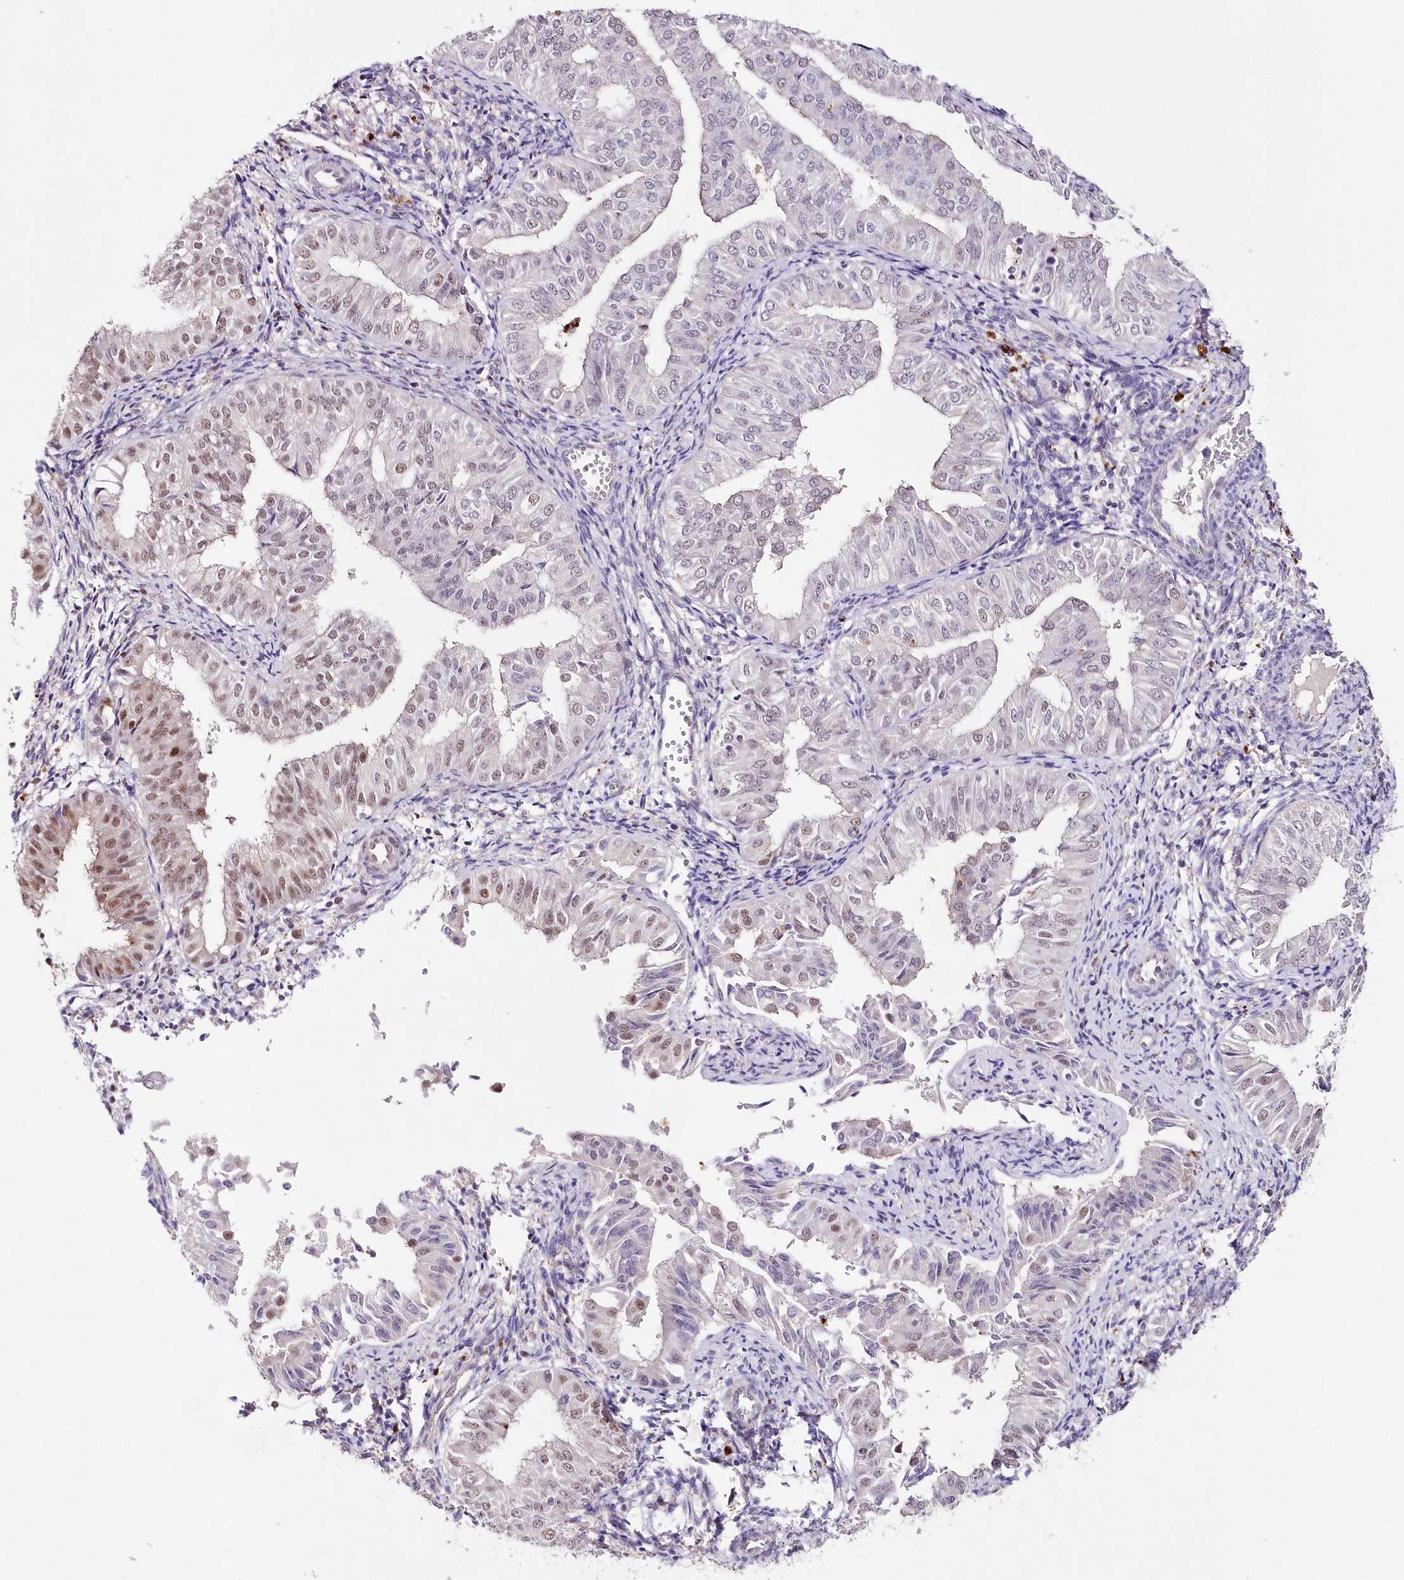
{"staining": {"intensity": "moderate", "quantity": "<25%", "location": "nuclear"}, "tissue": "endometrial cancer", "cell_type": "Tumor cells", "image_type": "cancer", "snomed": [{"axis": "morphology", "description": "Normal tissue, NOS"}, {"axis": "morphology", "description": "Adenocarcinoma, NOS"}, {"axis": "topography", "description": "Endometrium"}], "caption": "This micrograph demonstrates endometrial cancer stained with immunohistochemistry to label a protein in brown. The nuclear of tumor cells show moderate positivity for the protein. Nuclei are counter-stained blue.", "gene": "RBM27", "patient": {"sex": "female", "age": 53}}